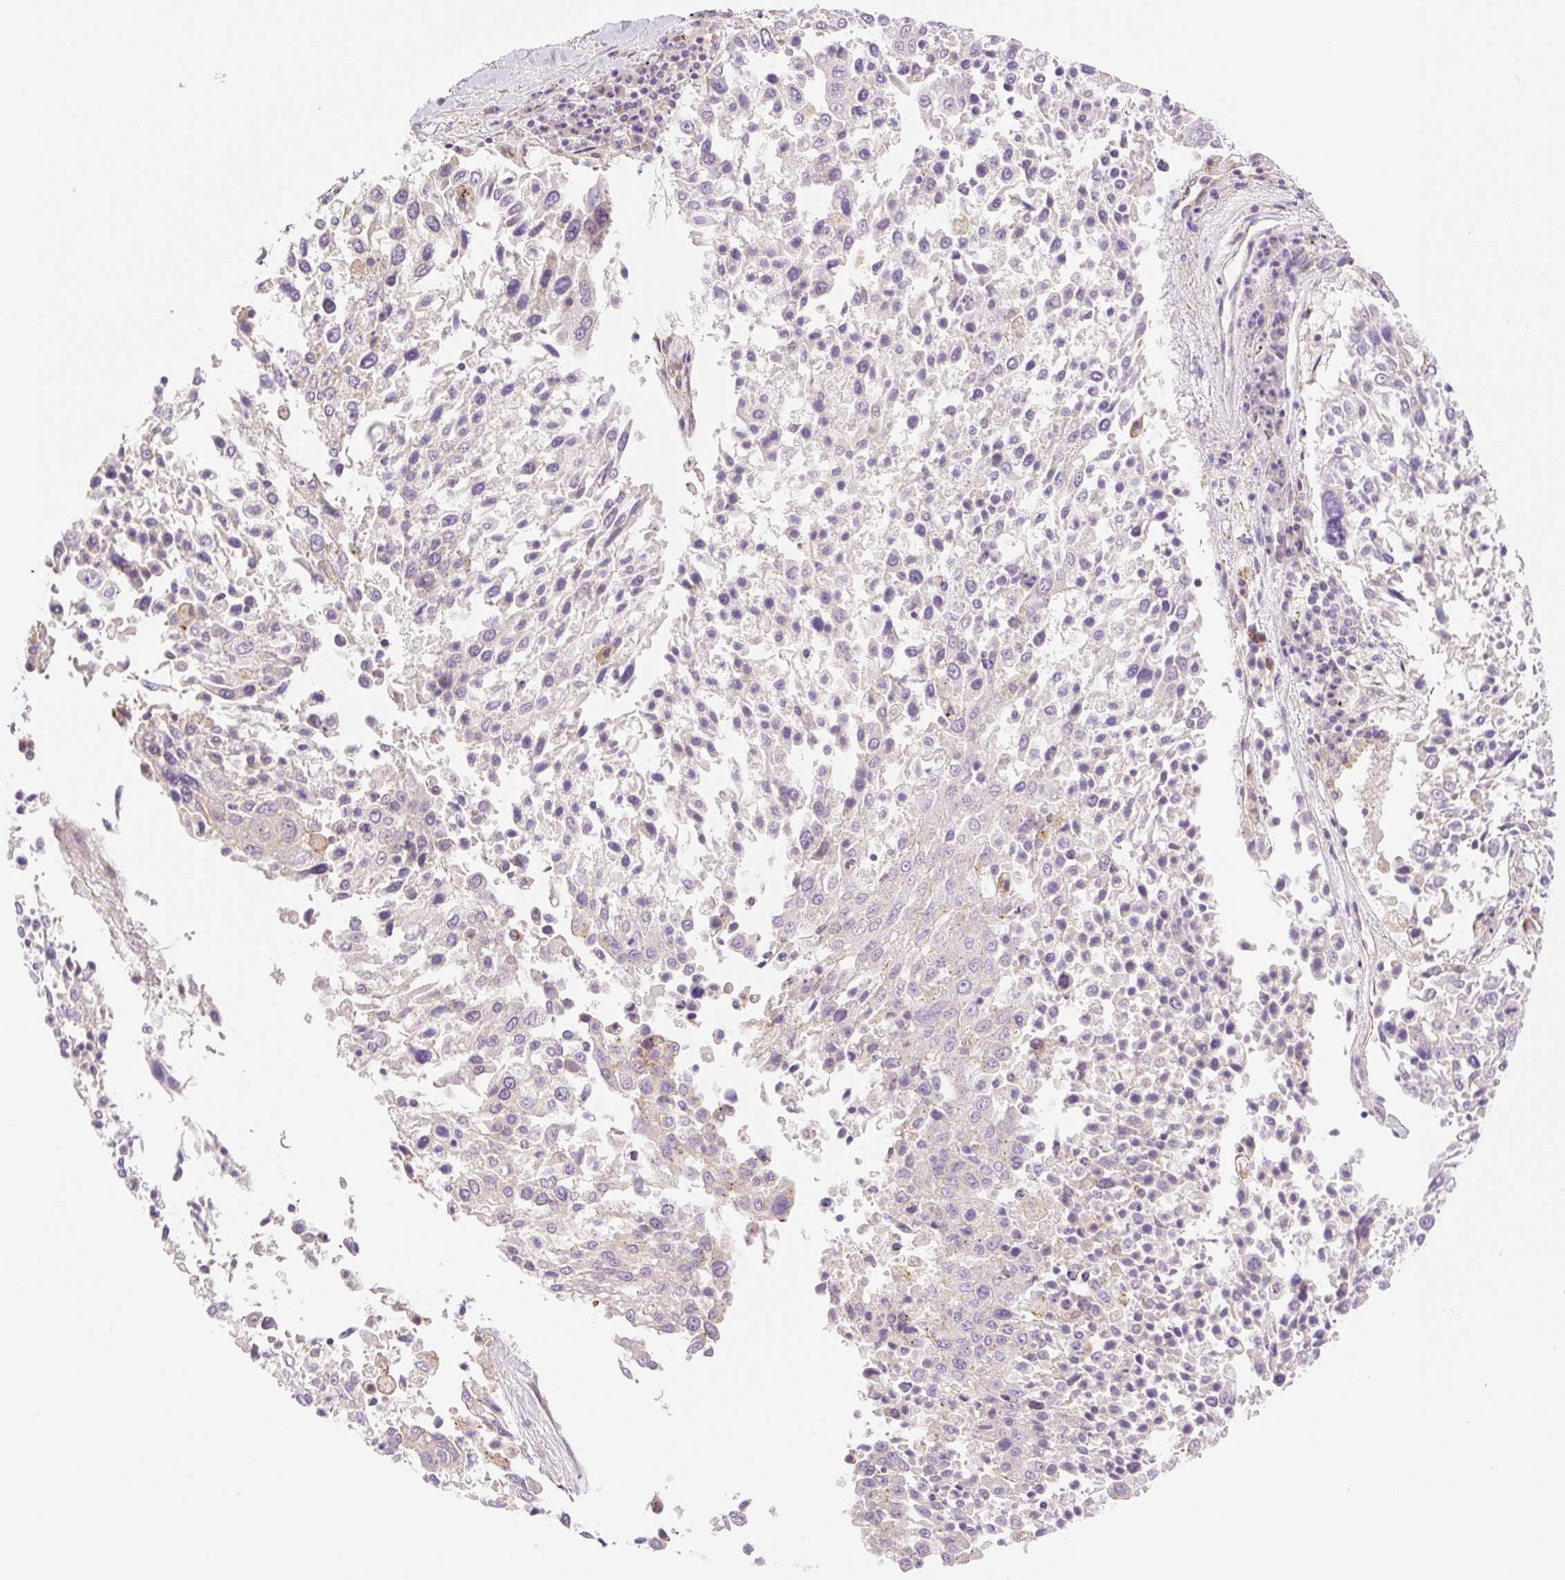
{"staining": {"intensity": "negative", "quantity": "none", "location": "none"}, "tissue": "lung cancer", "cell_type": "Tumor cells", "image_type": "cancer", "snomed": [{"axis": "morphology", "description": "Squamous cell carcinoma, NOS"}, {"axis": "topography", "description": "Lung"}], "caption": "This is a histopathology image of immunohistochemistry (IHC) staining of lung squamous cell carcinoma, which shows no positivity in tumor cells. (DAB IHC visualized using brightfield microscopy, high magnification).", "gene": "NLRP5", "patient": {"sex": "male", "age": 65}}